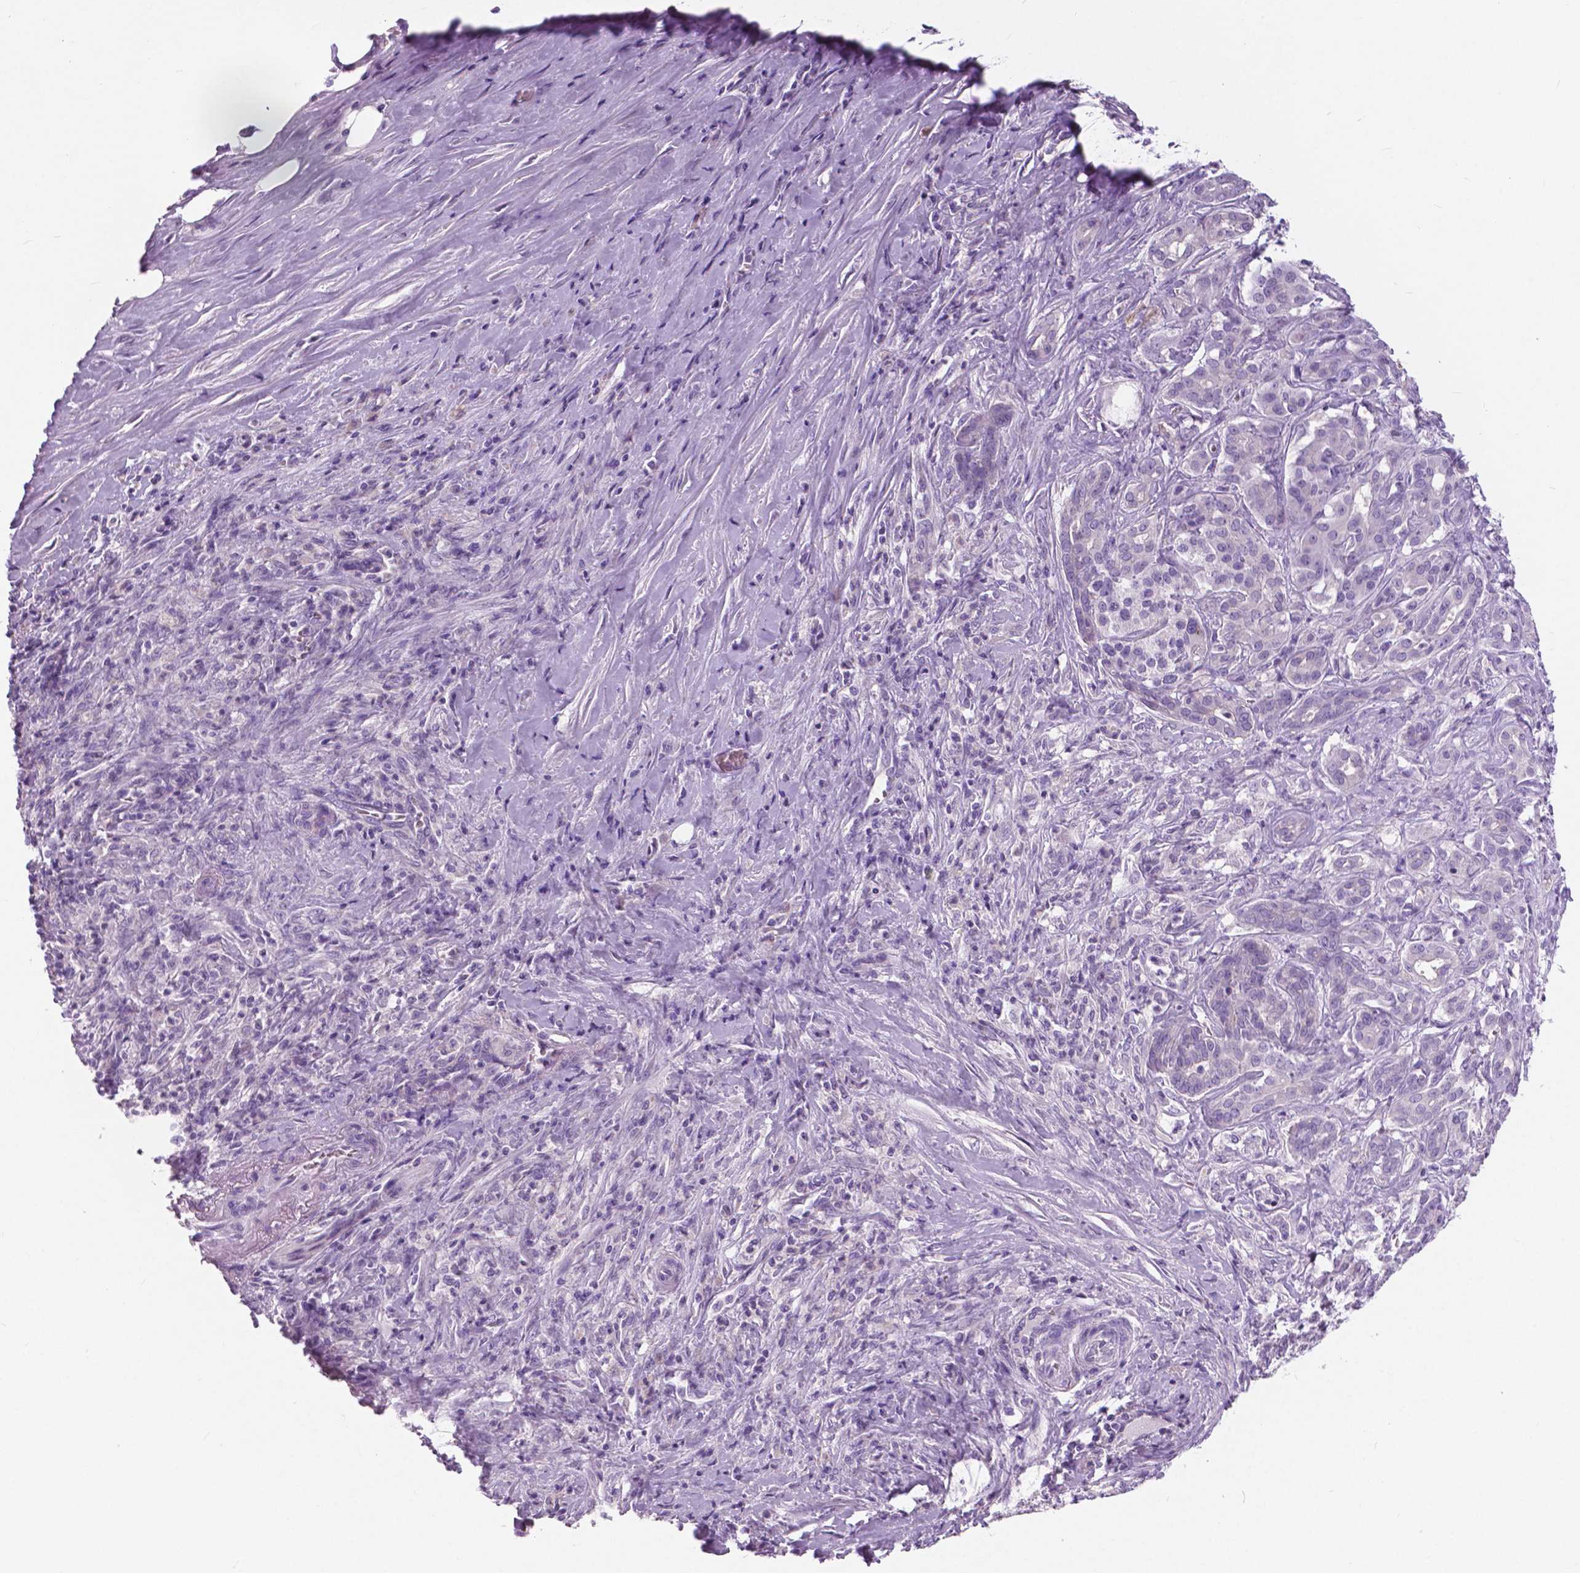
{"staining": {"intensity": "negative", "quantity": "none", "location": "none"}, "tissue": "pancreatic cancer", "cell_type": "Tumor cells", "image_type": "cancer", "snomed": [{"axis": "morphology", "description": "Normal tissue, NOS"}, {"axis": "morphology", "description": "Inflammation, NOS"}, {"axis": "morphology", "description": "Adenocarcinoma, NOS"}, {"axis": "topography", "description": "Pancreas"}], "caption": "IHC photomicrograph of neoplastic tissue: human adenocarcinoma (pancreatic) stained with DAB shows no significant protein positivity in tumor cells.", "gene": "TP53TG5", "patient": {"sex": "male", "age": 57}}